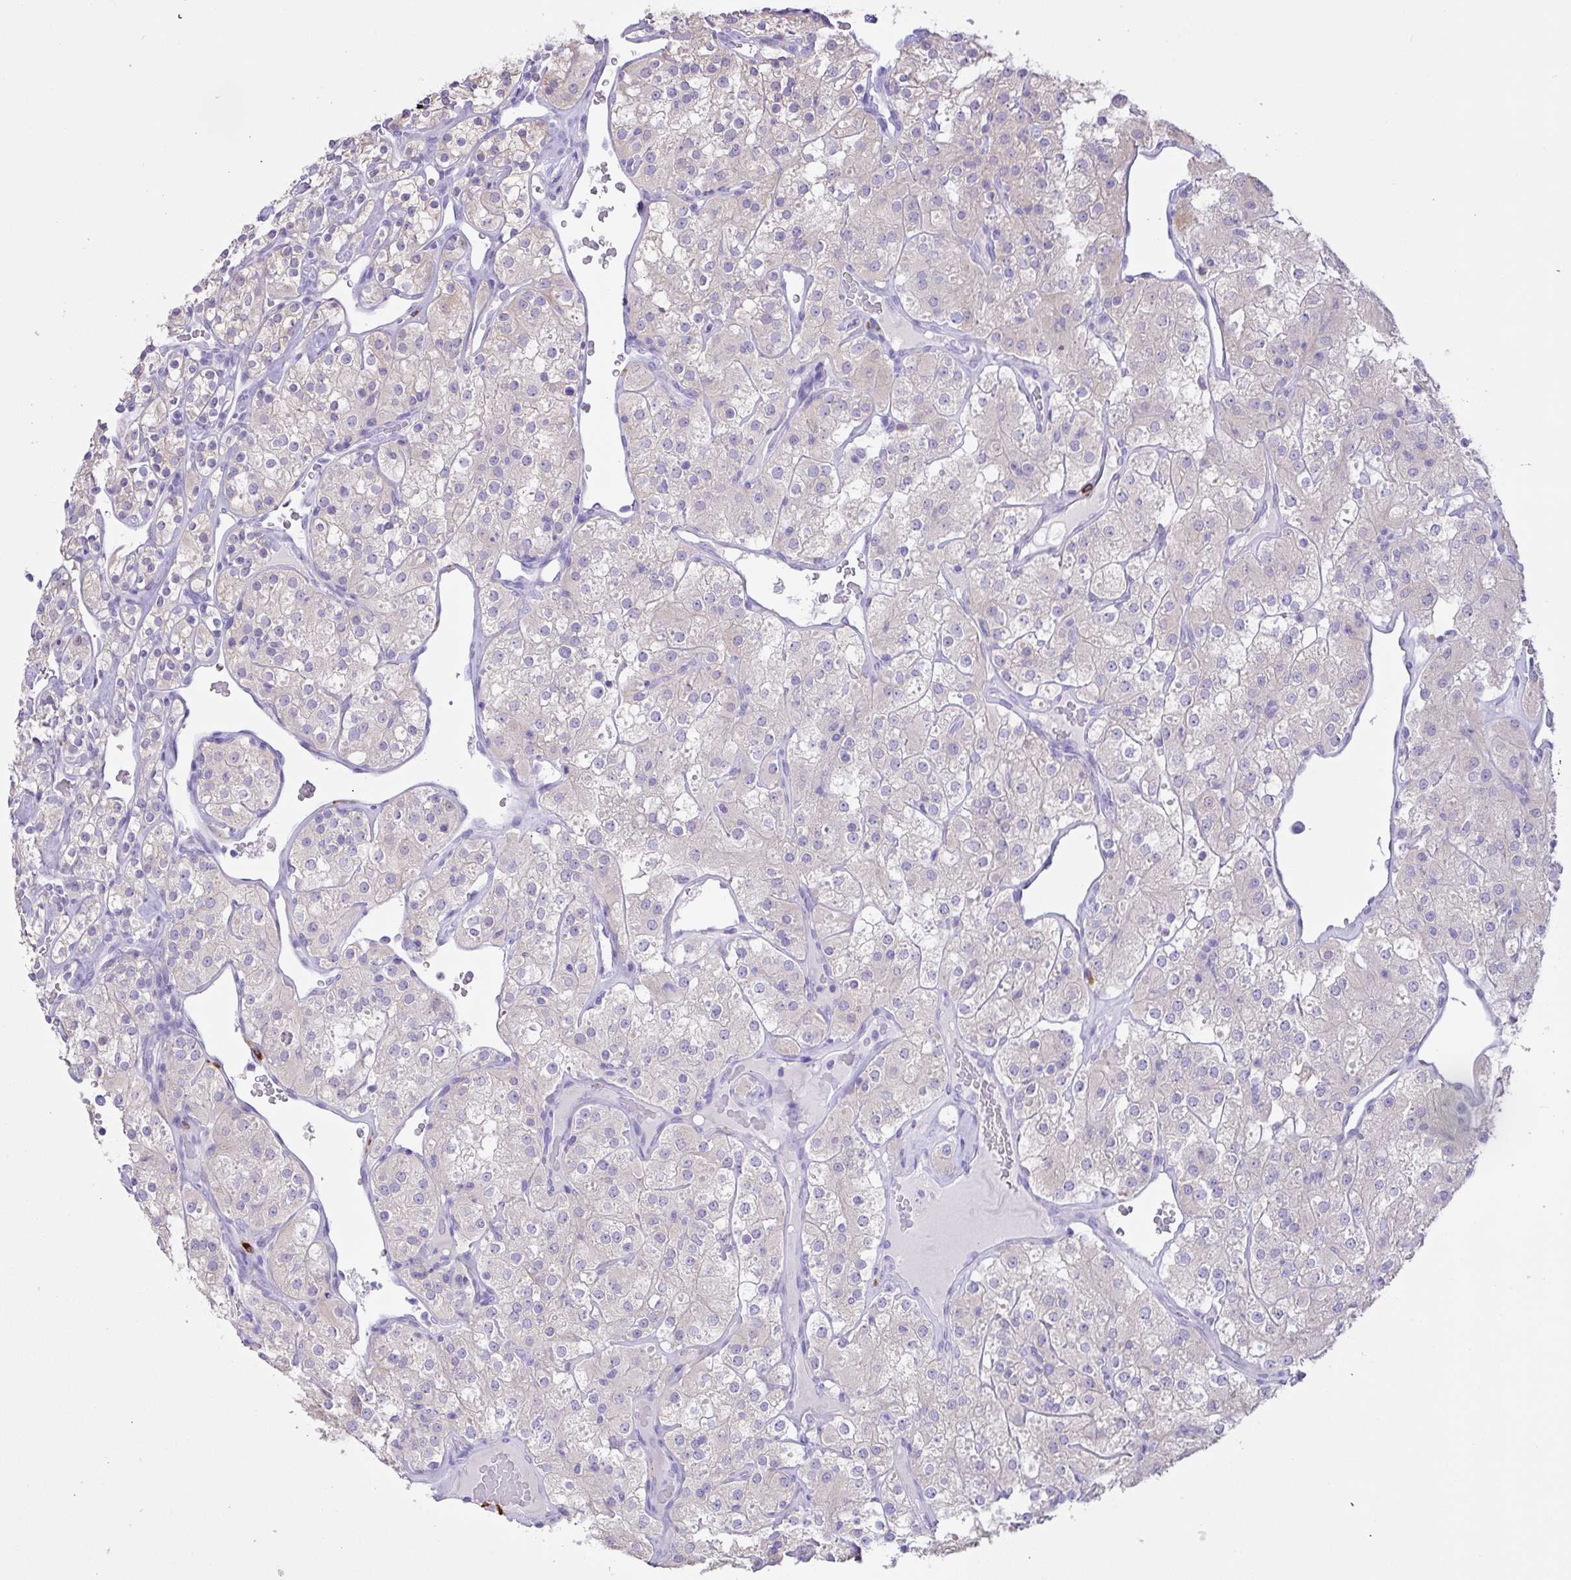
{"staining": {"intensity": "negative", "quantity": "none", "location": "none"}, "tissue": "renal cancer", "cell_type": "Tumor cells", "image_type": "cancer", "snomed": [{"axis": "morphology", "description": "Adenocarcinoma, NOS"}, {"axis": "topography", "description": "Kidney"}], "caption": "High power microscopy histopathology image of an IHC image of adenocarcinoma (renal), revealing no significant positivity in tumor cells.", "gene": "CST11", "patient": {"sex": "male", "age": 77}}